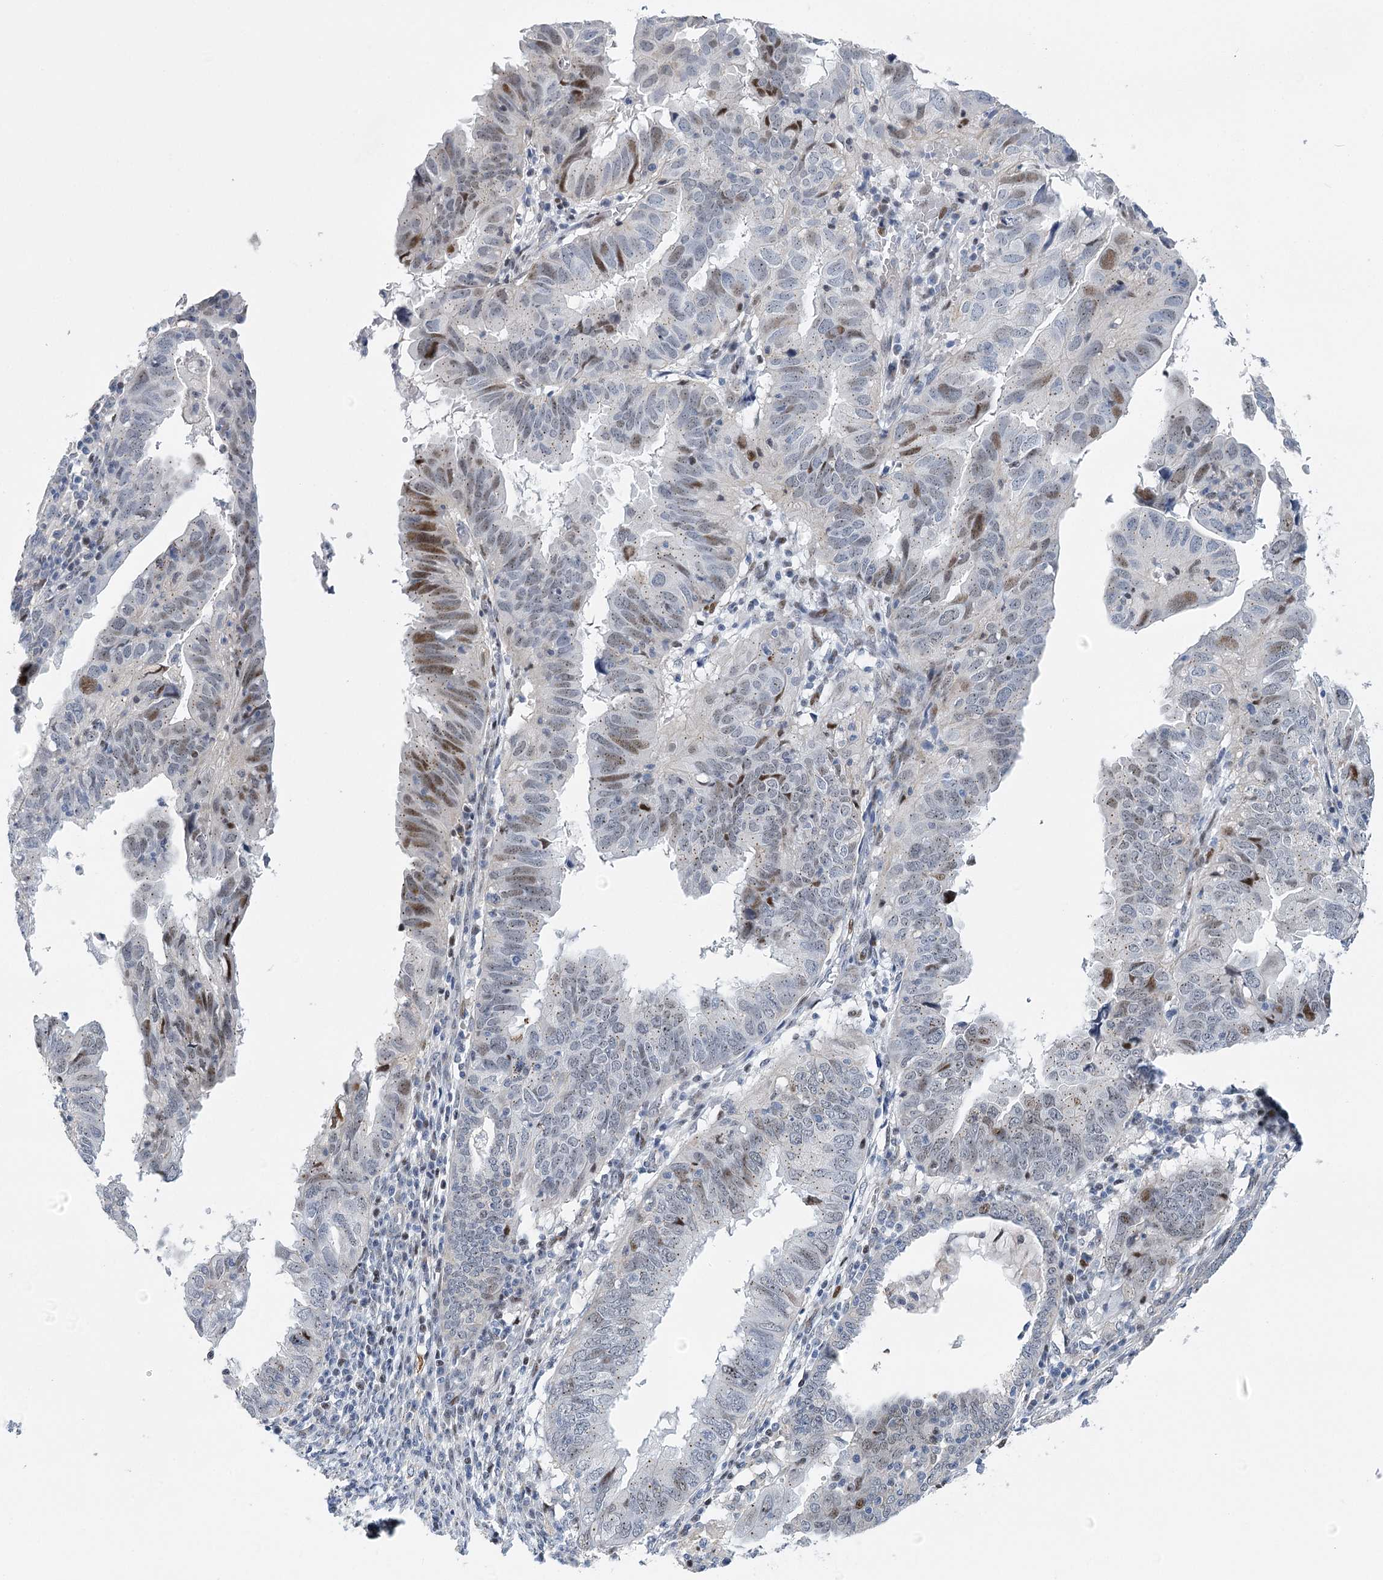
{"staining": {"intensity": "moderate", "quantity": "<25%", "location": "nuclear"}, "tissue": "endometrial cancer", "cell_type": "Tumor cells", "image_type": "cancer", "snomed": [{"axis": "morphology", "description": "Adenocarcinoma, NOS"}, {"axis": "topography", "description": "Uterus"}], "caption": "IHC of human endometrial cancer (adenocarcinoma) reveals low levels of moderate nuclear expression in approximately <25% of tumor cells.", "gene": "CAMTA1", "patient": {"sex": "female", "age": 77}}